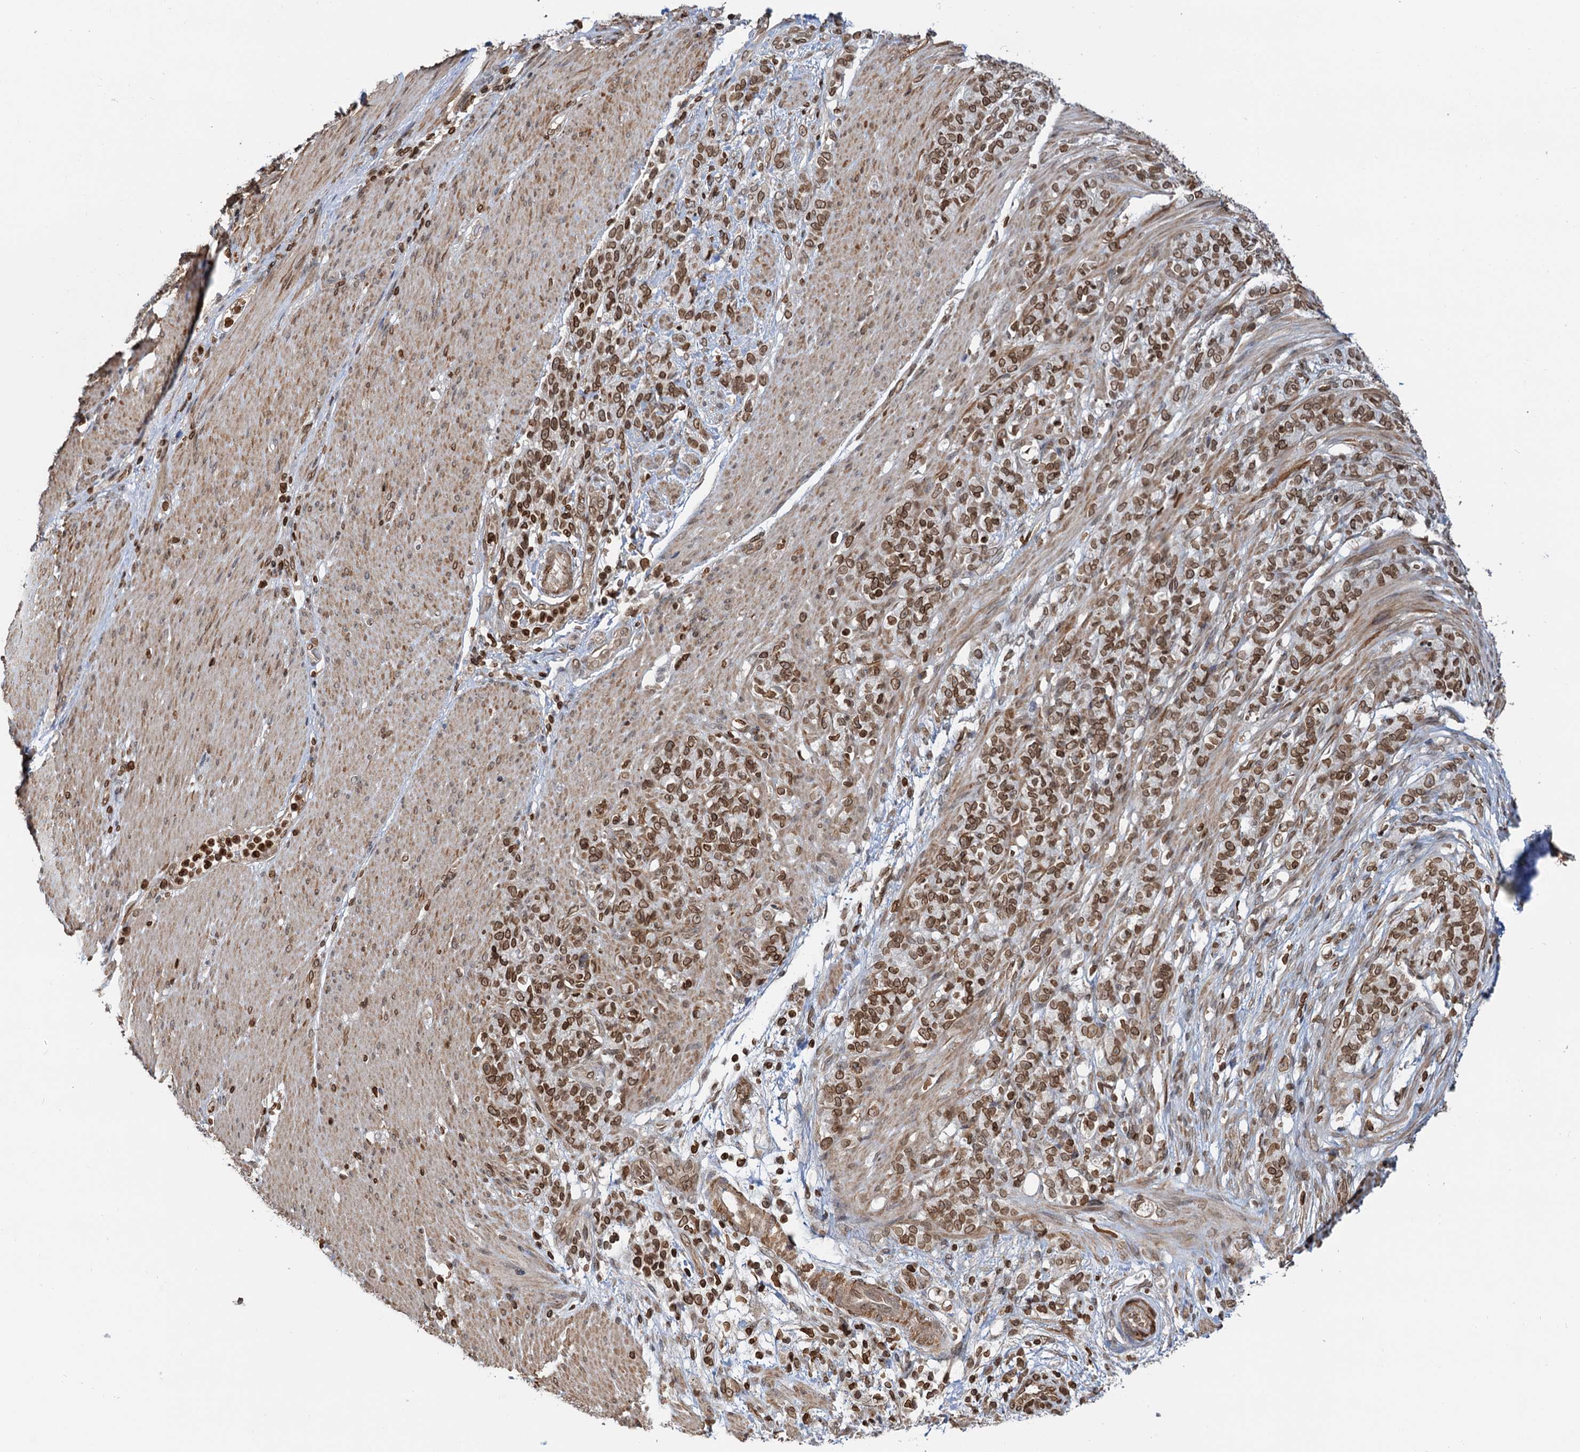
{"staining": {"intensity": "moderate", "quantity": ">75%", "location": "cytoplasmic/membranous,nuclear"}, "tissue": "stomach cancer", "cell_type": "Tumor cells", "image_type": "cancer", "snomed": [{"axis": "morphology", "description": "Adenocarcinoma, NOS"}, {"axis": "topography", "description": "Stomach"}], "caption": "Immunohistochemical staining of stomach cancer (adenocarcinoma) displays moderate cytoplasmic/membranous and nuclear protein staining in approximately >75% of tumor cells.", "gene": "ZC3H13", "patient": {"sex": "female", "age": 79}}